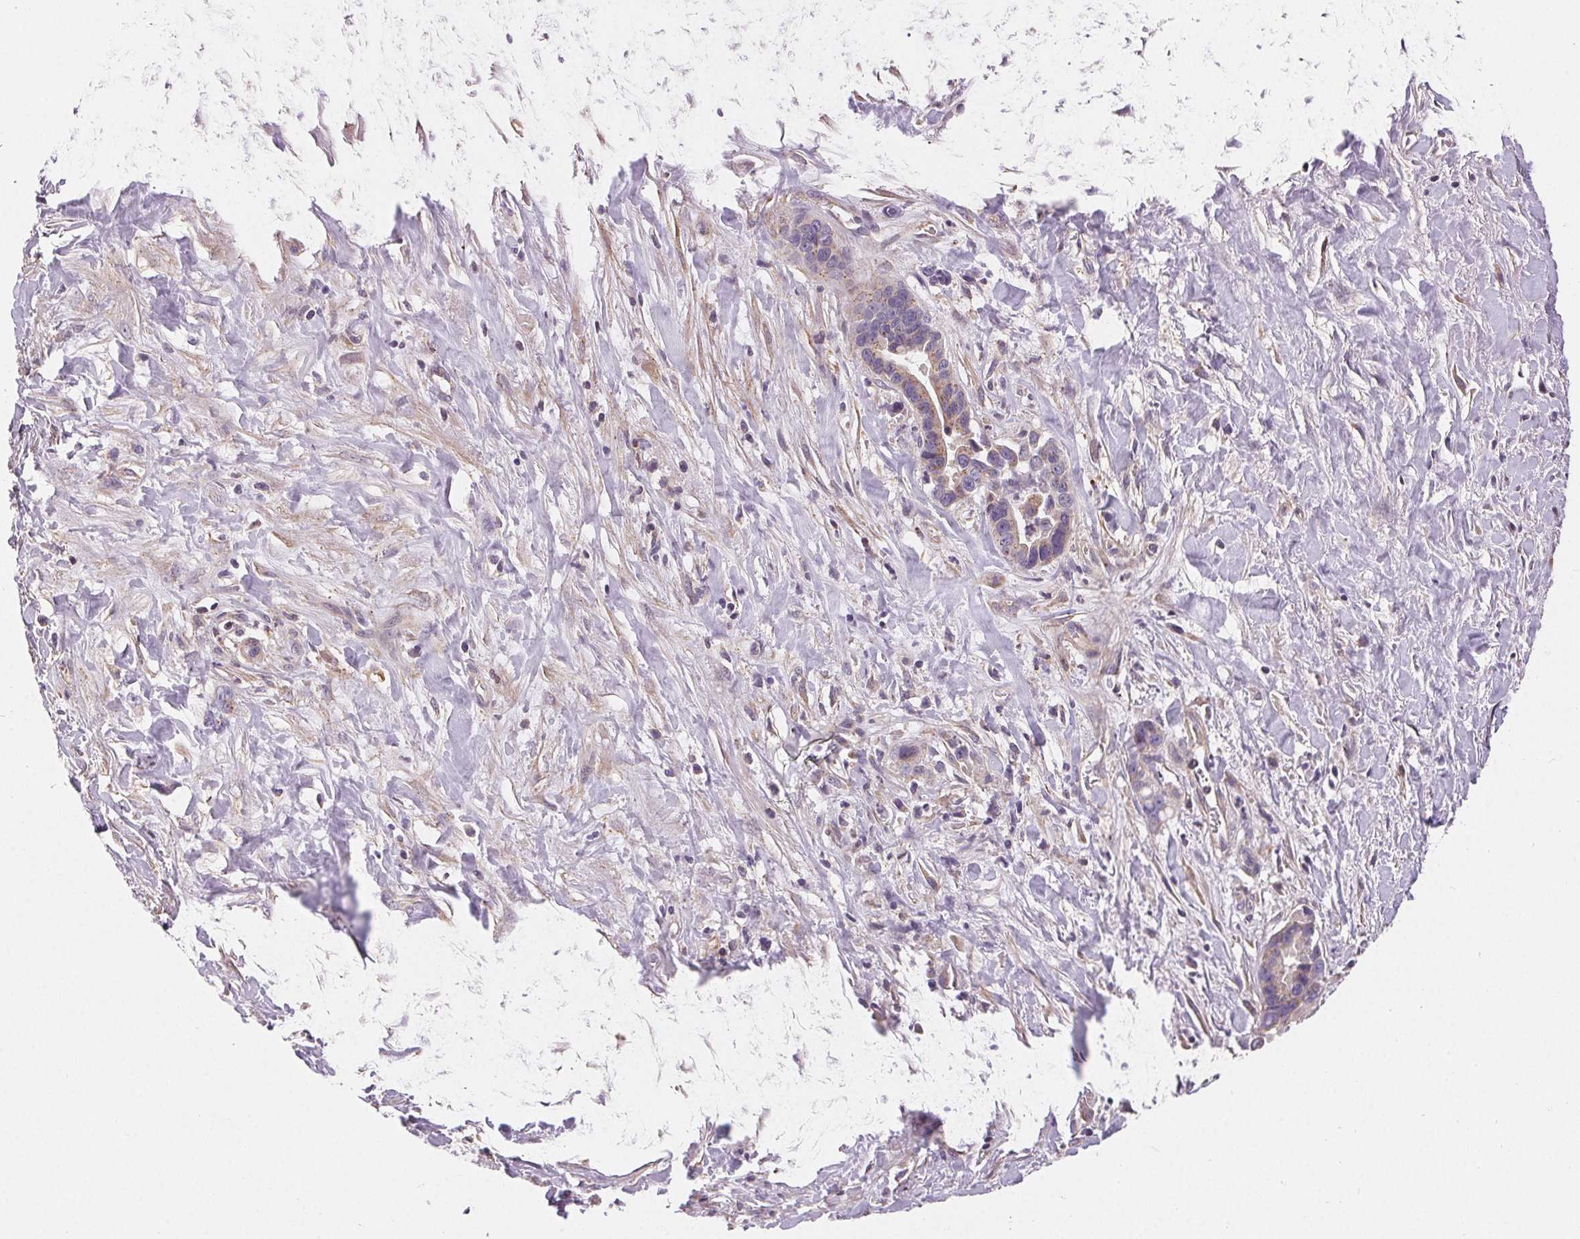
{"staining": {"intensity": "weak", "quantity": "<25%", "location": "cytoplasmic/membranous"}, "tissue": "liver cancer", "cell_type": "Tumor cells", "image_type": "cancer", "snomed": [{"axis": "morphology", "description": "Cholangiocarcinoma"}, {"axis": "topography", "description": "Liver"}], "caption": "A micrograph of human liver cancer (cholangiocarcinoma) is negative for staining in tumor cells. (Brightfield microscopy of DAB immunohistochemistry at high magnification).", "gene": "APLP1", "patient": {"sex": "female", "age": 79}}